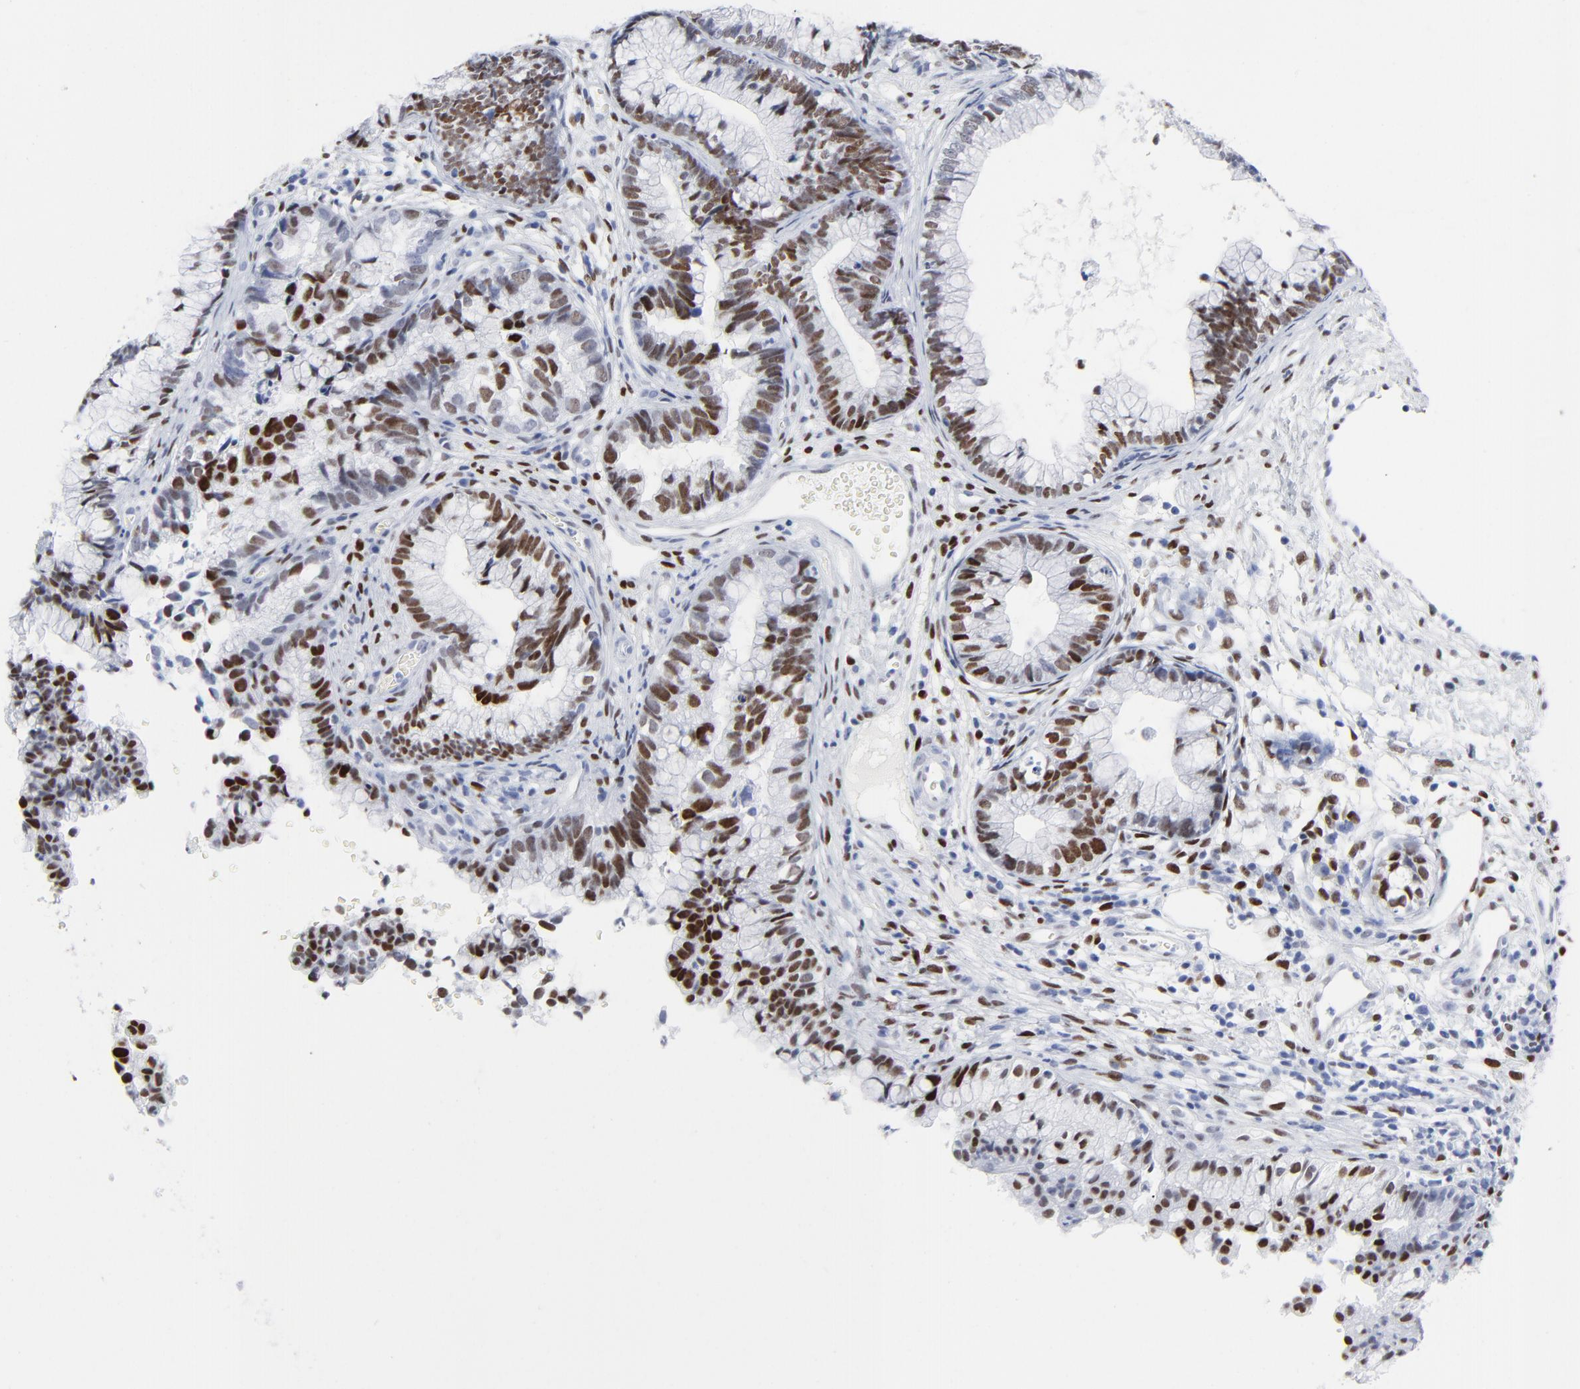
{"staining": {"intensity": "strong", "quantity": ">75%", "location": "nuclear"}, "tissue": "cervical cancer", "cell_type": "Tumor cells", "image_type": "cancer", "snomed": [{"axis": "morphology", "description": "Adenocarcinoma, NOS"}, {"axis": "topography", "description": "Cervix"}], "caption": "IHC image of cervical cancer (adenocarcinoma) stained for a protein (brown), which exhibits high levels of strong nuclear staining in about >75% of tumor cells.", "gene": "JUN", "patient": {"sex": "female", "age": 44}}